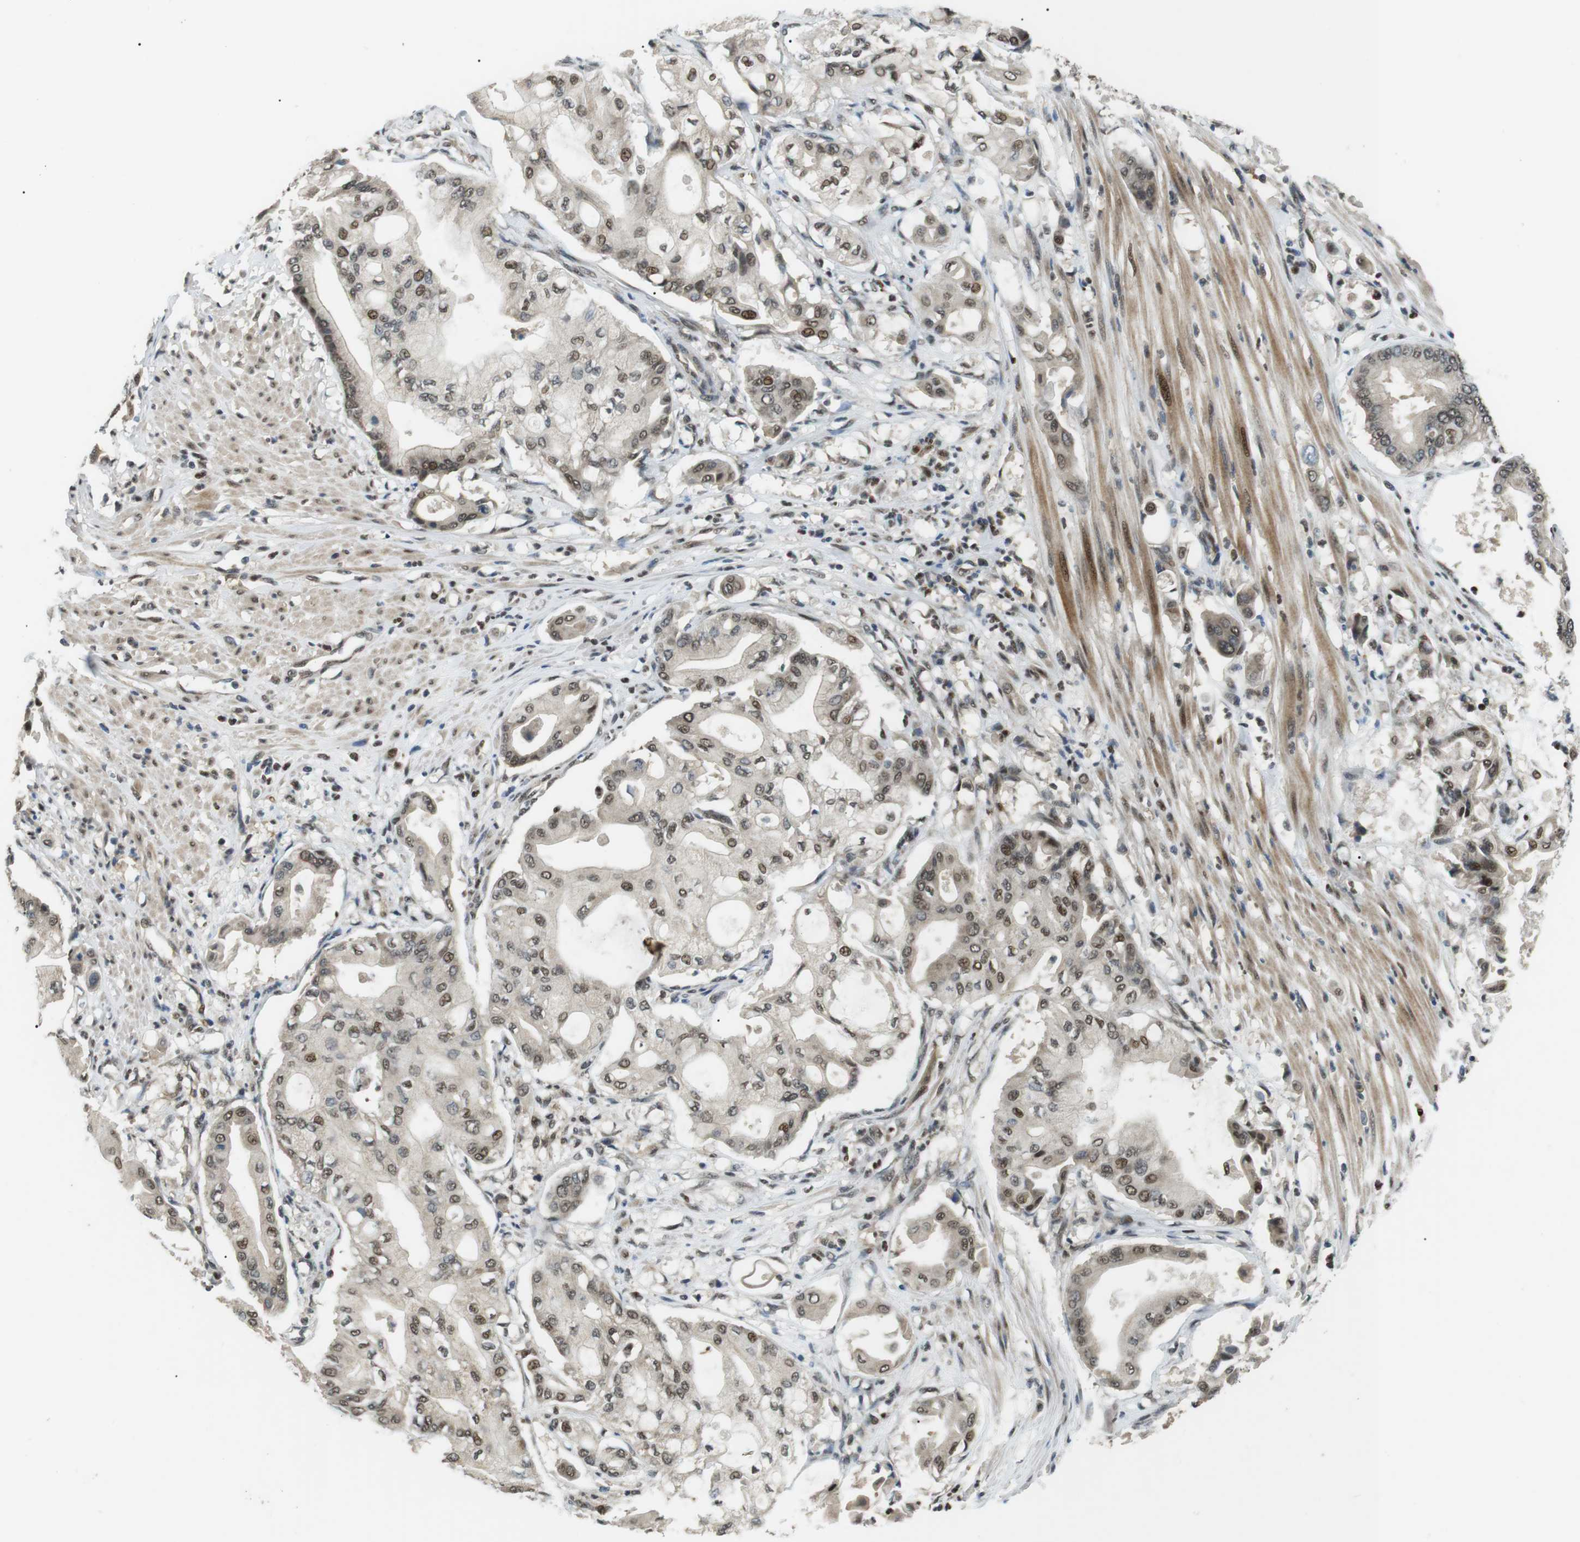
{"staining": {"intensity": "moderate", "quantity": ">75%", "location": "nuclear"}, "tissue": "pancreatic cancer", "cell_type": "Tumor cells", "image_type": "cancer", "snomed": [{"axis": "morphology", "description": "Adenocarcinoma, NOS"}, {"axis": "morphology", "description": "Adenocarcinoma, metastatic, NOS"}, {"axis": "topography", "description": "Lymph node"}, {"axis": "topography", "description": "Pancreas"}, {"axis": "topography", "description": "Duodenum"}], "caption": "Pancreatic cancer (adenocarcinoma) was stained to show a protein in brown. There is medium levels of moderate nuclear staining in approximately >75% of tumor cells.", "gene": "ORAI3", "patient": {"sex": "female", "age": 64}}